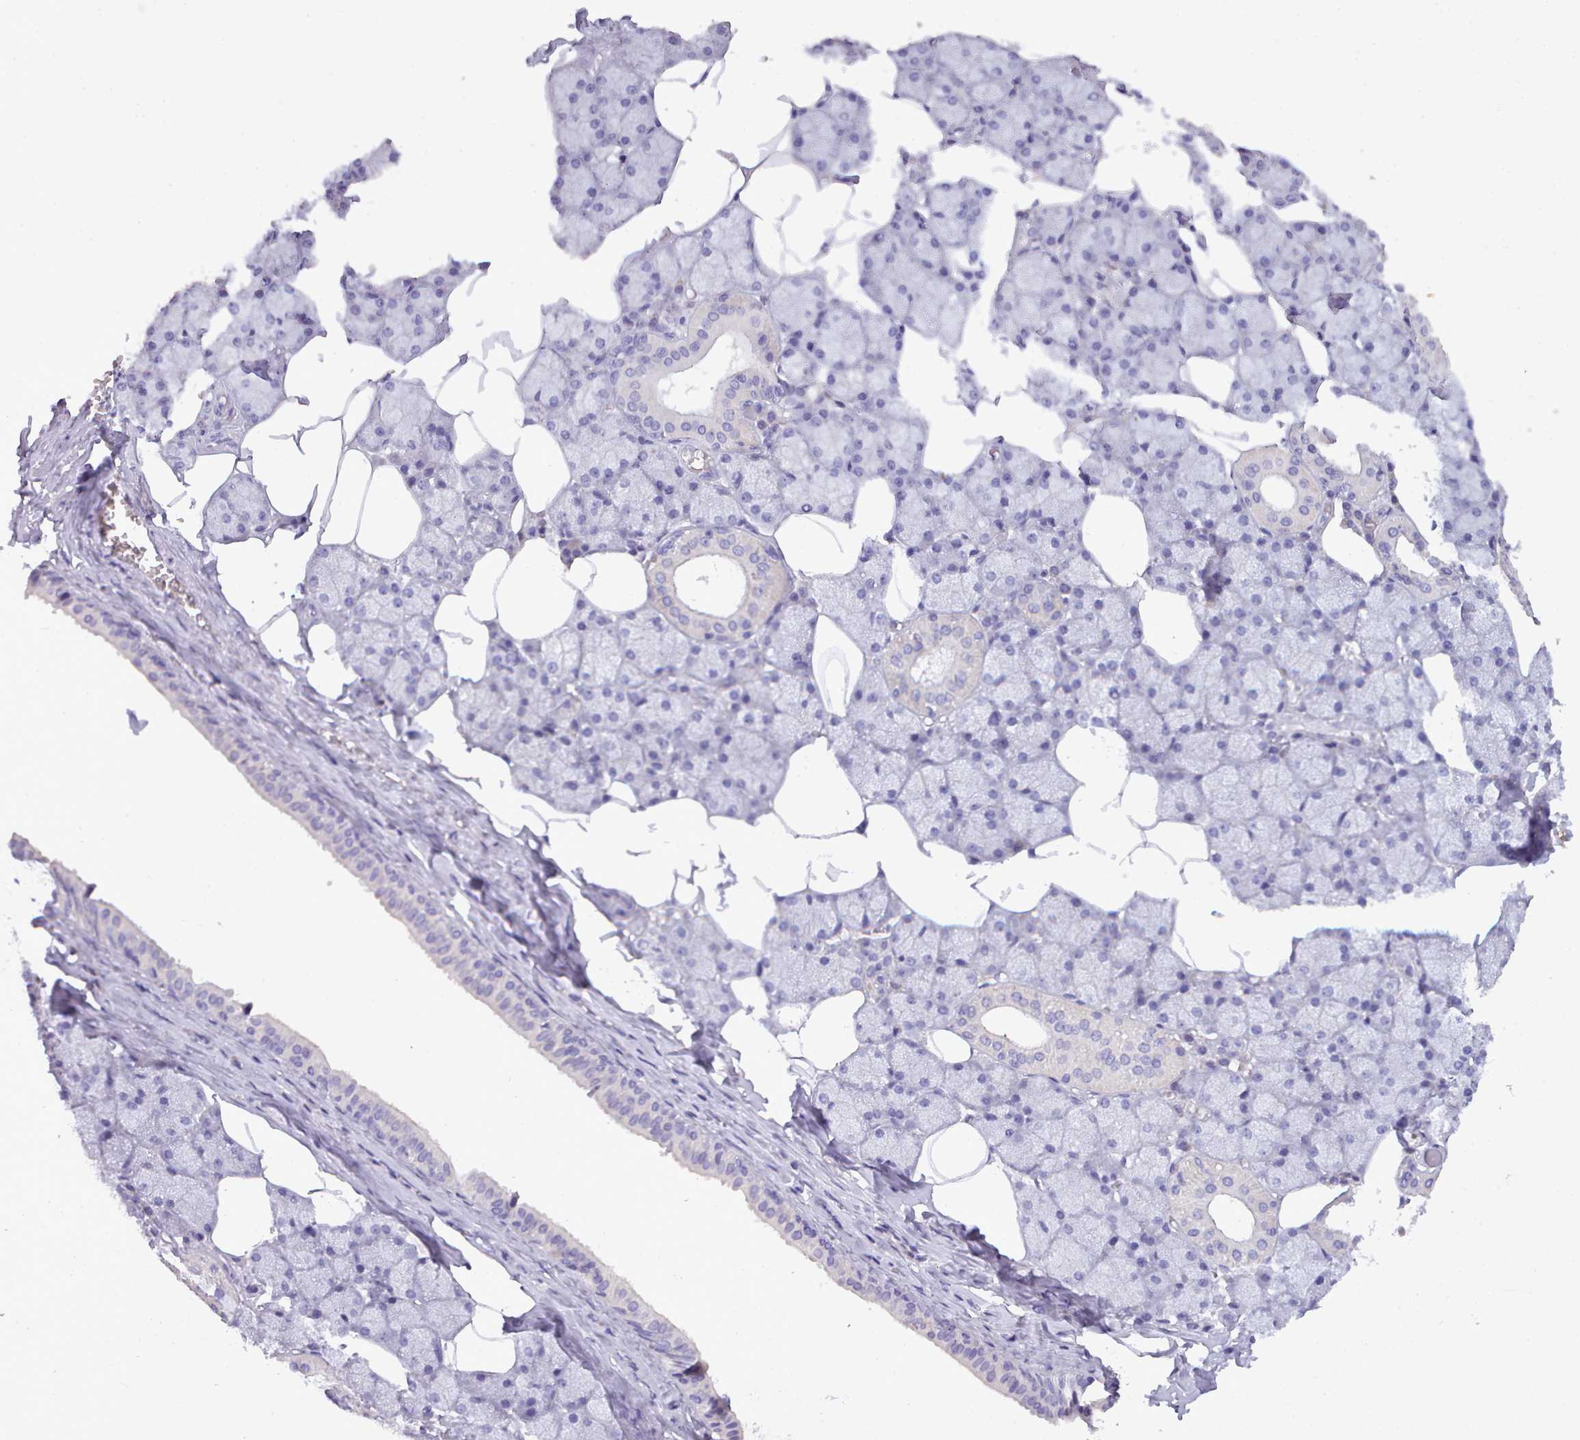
{"staining": {"intensity": "negative", "quantity": "none", "location": "none"}, "tissue": "salivary gland", "cell_type": "Glandular cells", "image_type": "normal", "snomed": [{"axis": "morphology", "description": "Normal tissue, NOS"}, {"axis": "topography", "description": "Salivary gland"}], "caption": "Immunohistochemical staining of benign human salivary gland reveals no significant staining in glandular cells.", "gene": "CYP2A13", "patient": {"sex": "male", "age": 62}}